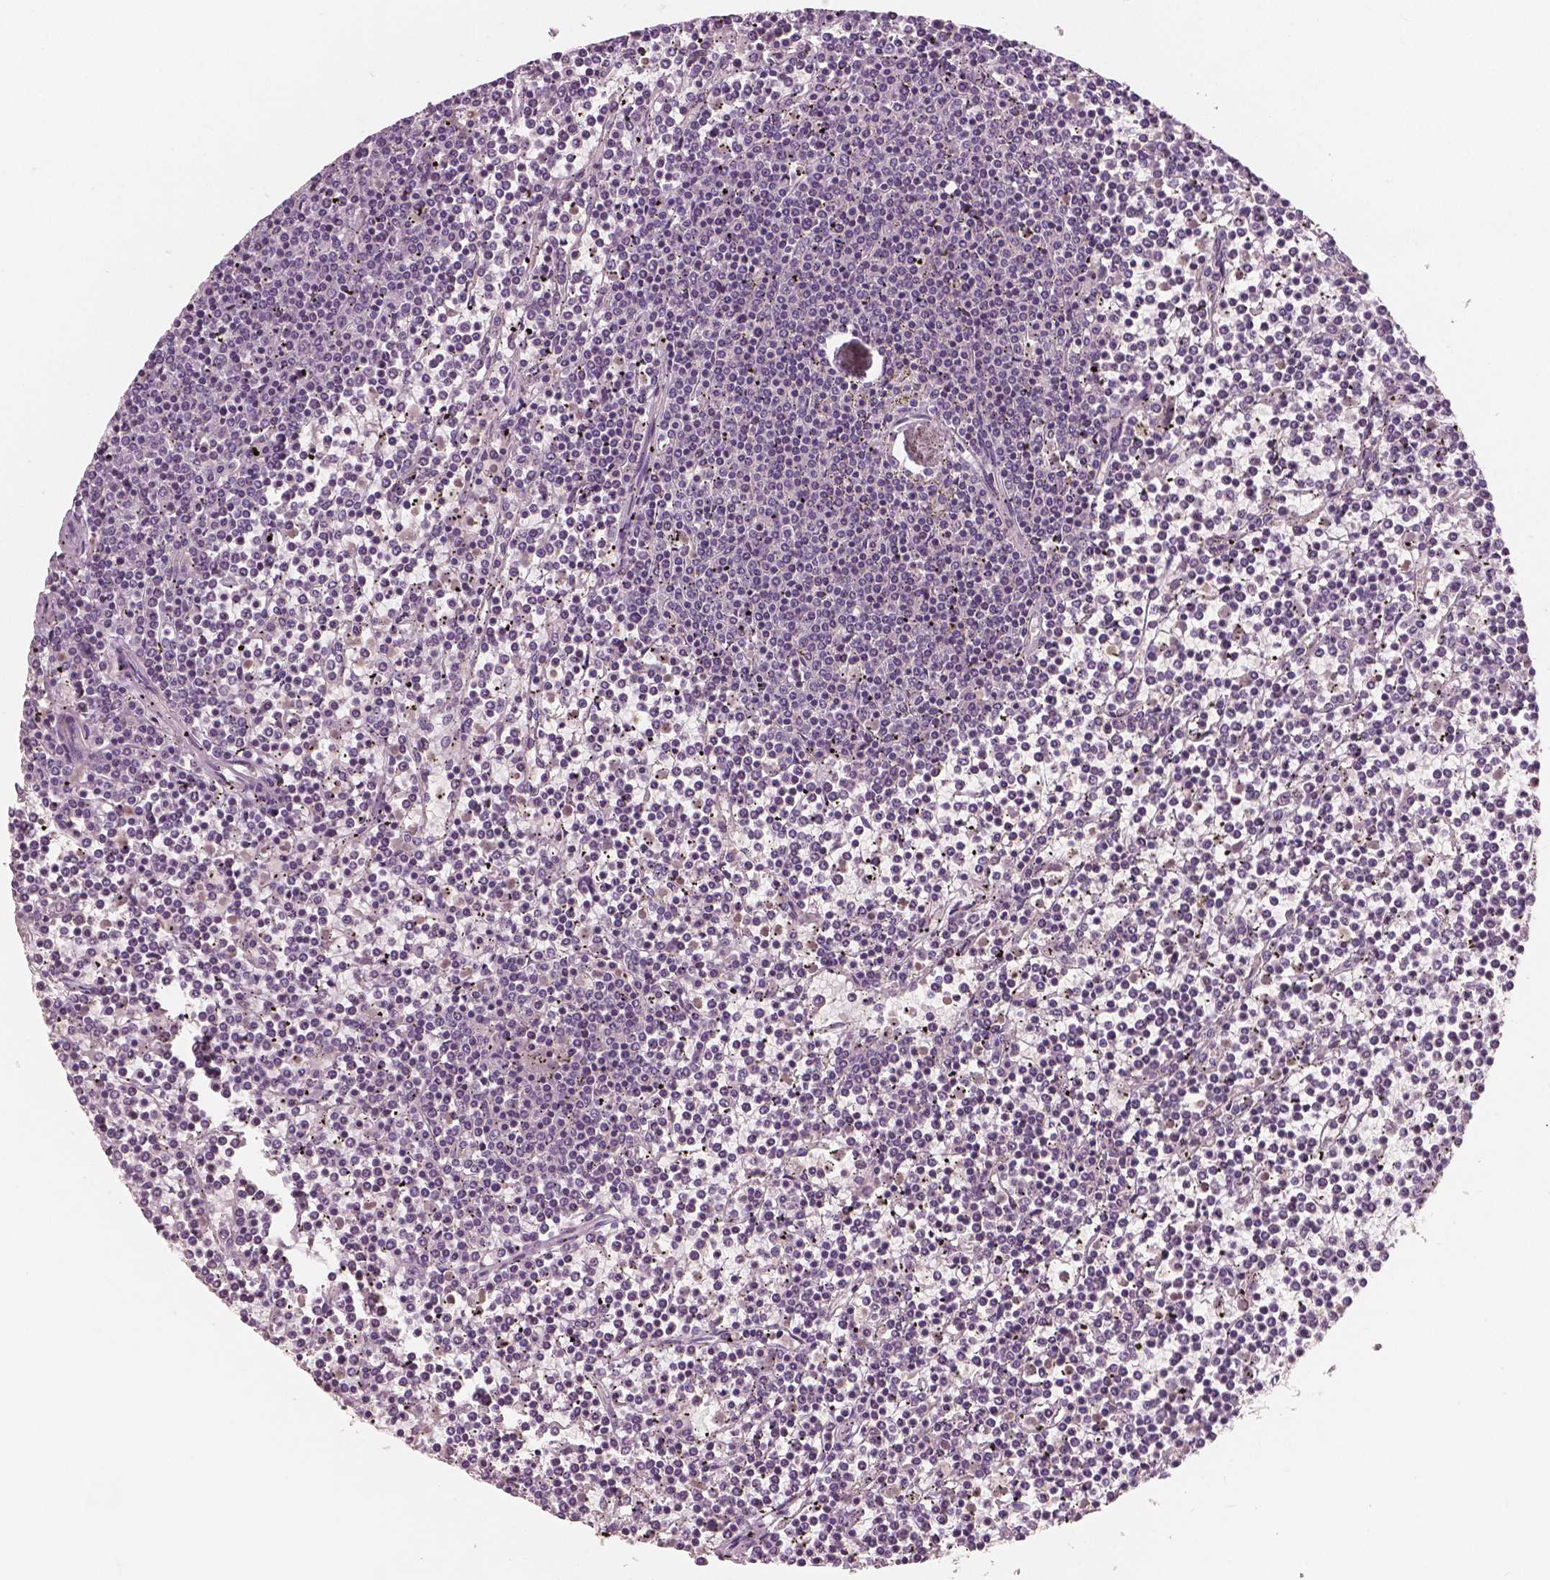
{"staining": {"intensity": "negative", "quantity": "none", "location": "none"}, "tissue": "lymphoma", "cell_type": "Tumor cells", "image_type": "cancer", "snomed": [{"axis": "morphology", "description": "Malignant lymphoma, non-Hodgkin's type, Low grade"}, {"axis": "topography", "description": "Spleen"}], "caption": "Tumor cells are negative for protein expression in human low-grade malignant lymphoma, non-Hodgkin's type.", "gene": "RNASE7", "patient": {"sex": "female", "age": 19}}